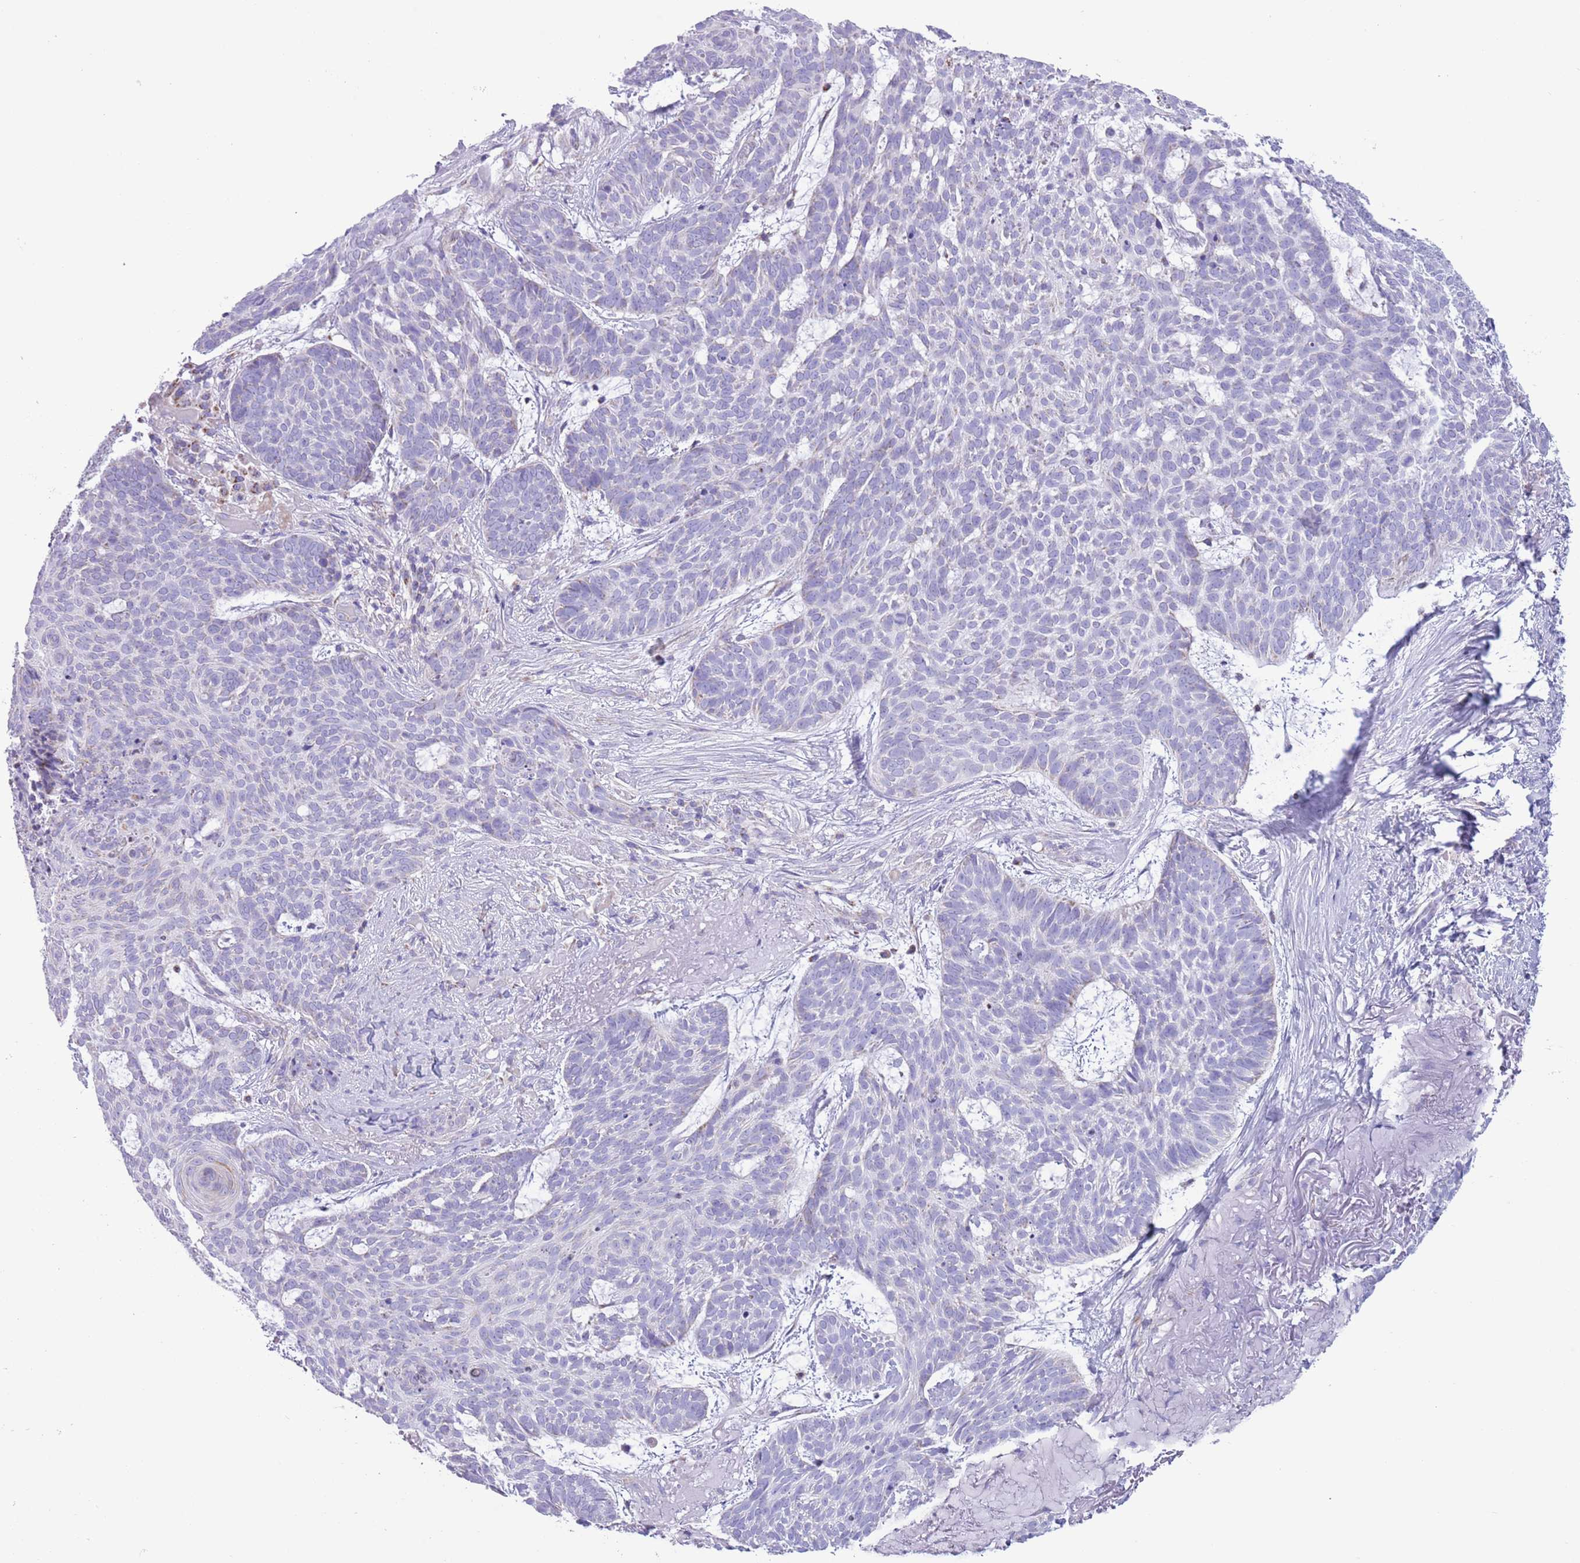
{"staining": {"intensity": "negative", "quantity": "none", "location": "none"}, "tissue": "skin cancer", "cell_type": "Tumor cells", "image_type": "cancer", "snomed": [{"axis": "morphology", "description": "Basal cell carcinoma"}, {"axis": "topography", "description": "Skin"}], "caption": "This image is of basal cell carcinoma (skin) stained with immunohistochemistry to label a protein in brown with the nuclei are counter-stained blue. There is no expression in tumor cells.", "gene": "ATP6V1B1", "patient": {"sex": "female", "age": 89}}